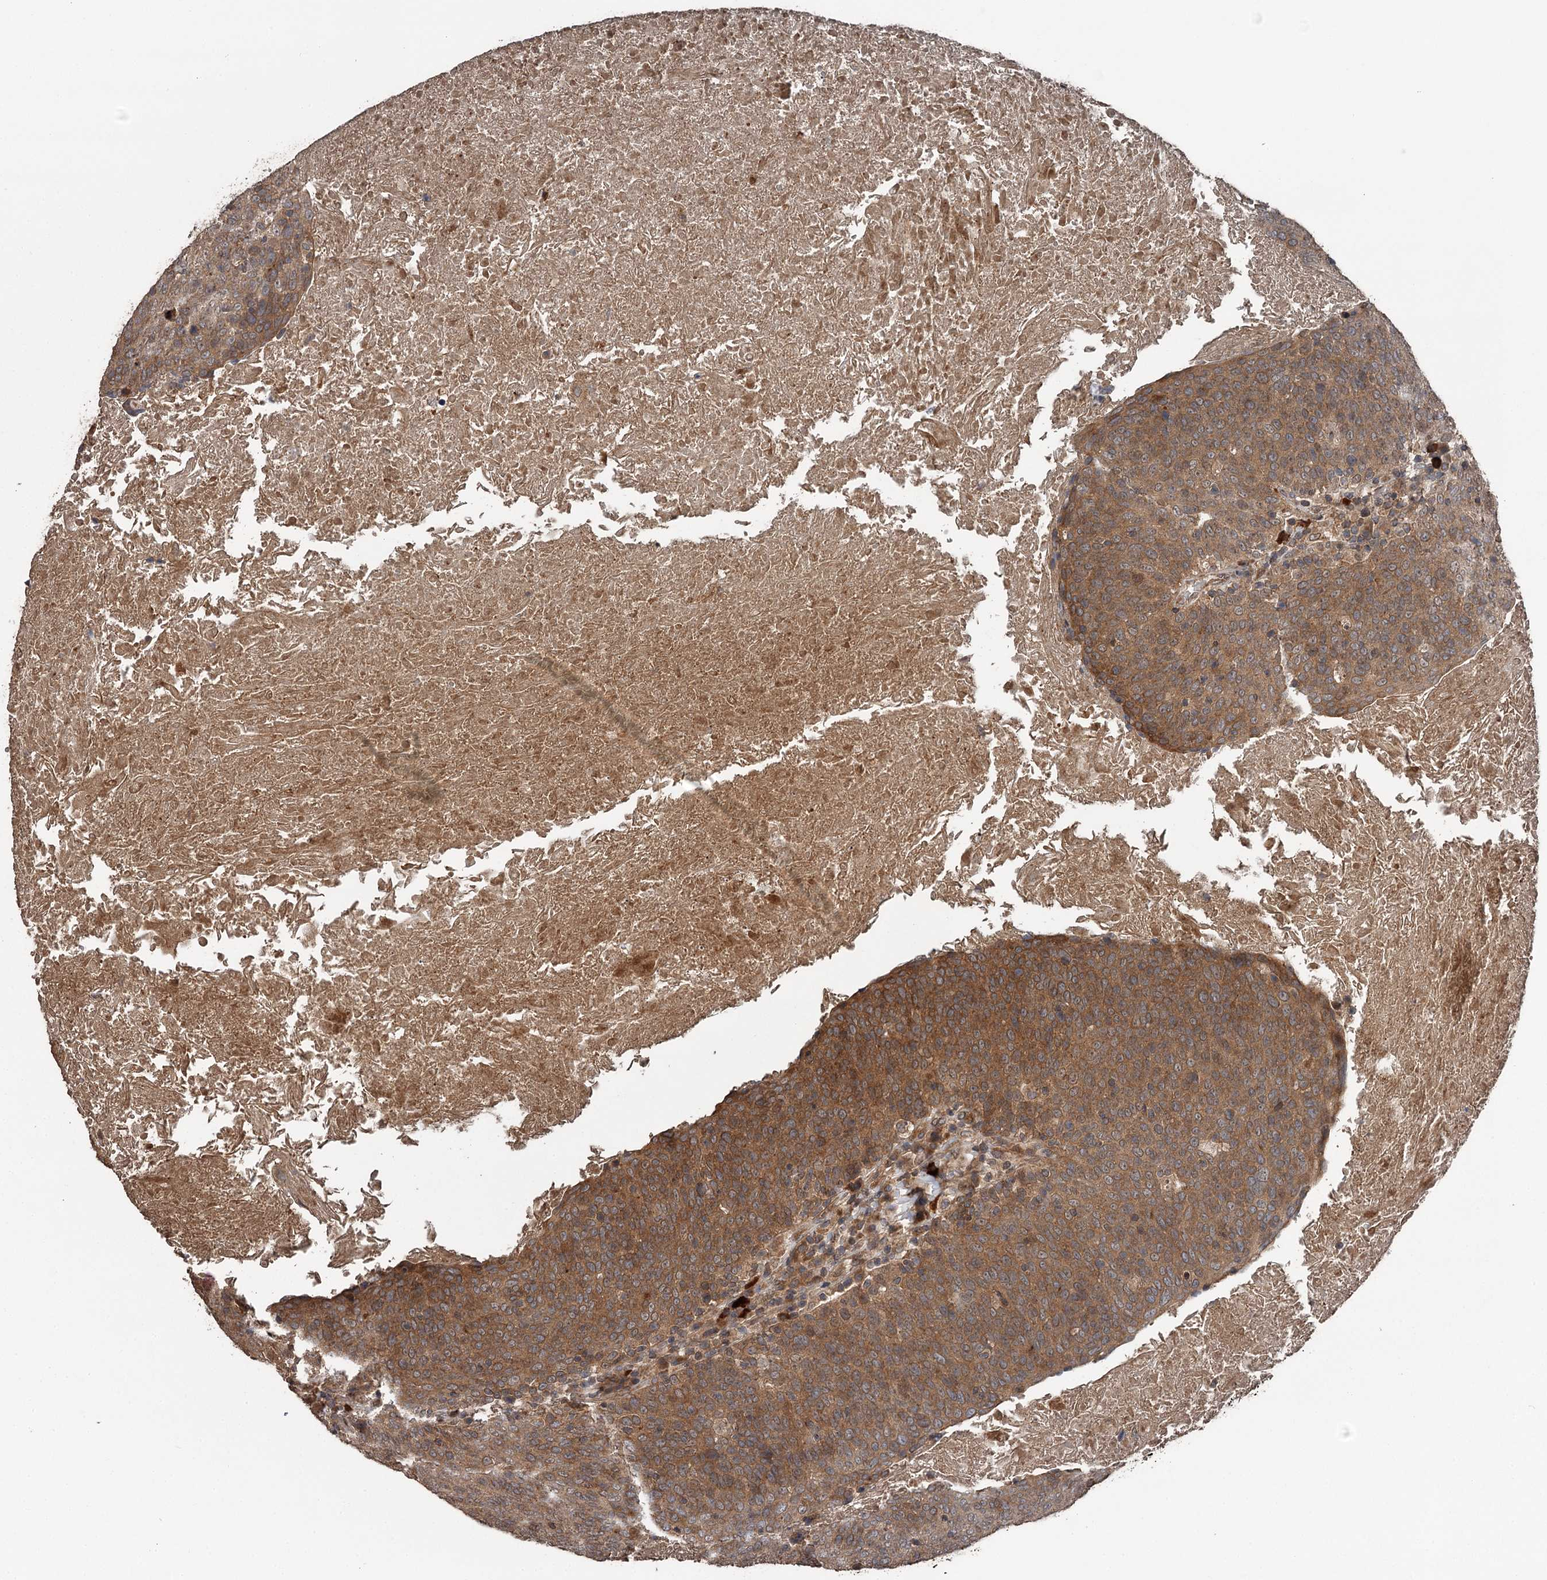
{"staining": {"intensity": "strong", "quantity": ">75%", "location": "cytoplasmic/membranous"}, "tissue": "head and neck cancer", "cell_type": "Tumor cells", "image_type": "cancer", "snomed": [{"axis": "morphology", "description": "Squamous cell carcinoma, NOS"}, {"axis": "morphology", "description": "Squamous cell carcinoma, metastatic, NOS"}, {"axis": "topography", "description": "Lymph node"}, {"axis": "topography", "description": "Head-Neck"}], "caption": "Immunohistochemical staining of human metastatic squamous cell carcinoma (head and neck) demonstrates high levels of strong cytoplasmic/membranous protein positivity in about >75% of tumor cells. The protein of interest is shown in brown color, while the nuclei are stained blue.", "gene": "RAB21", "patient": {"sex": "male", "age": 62}}